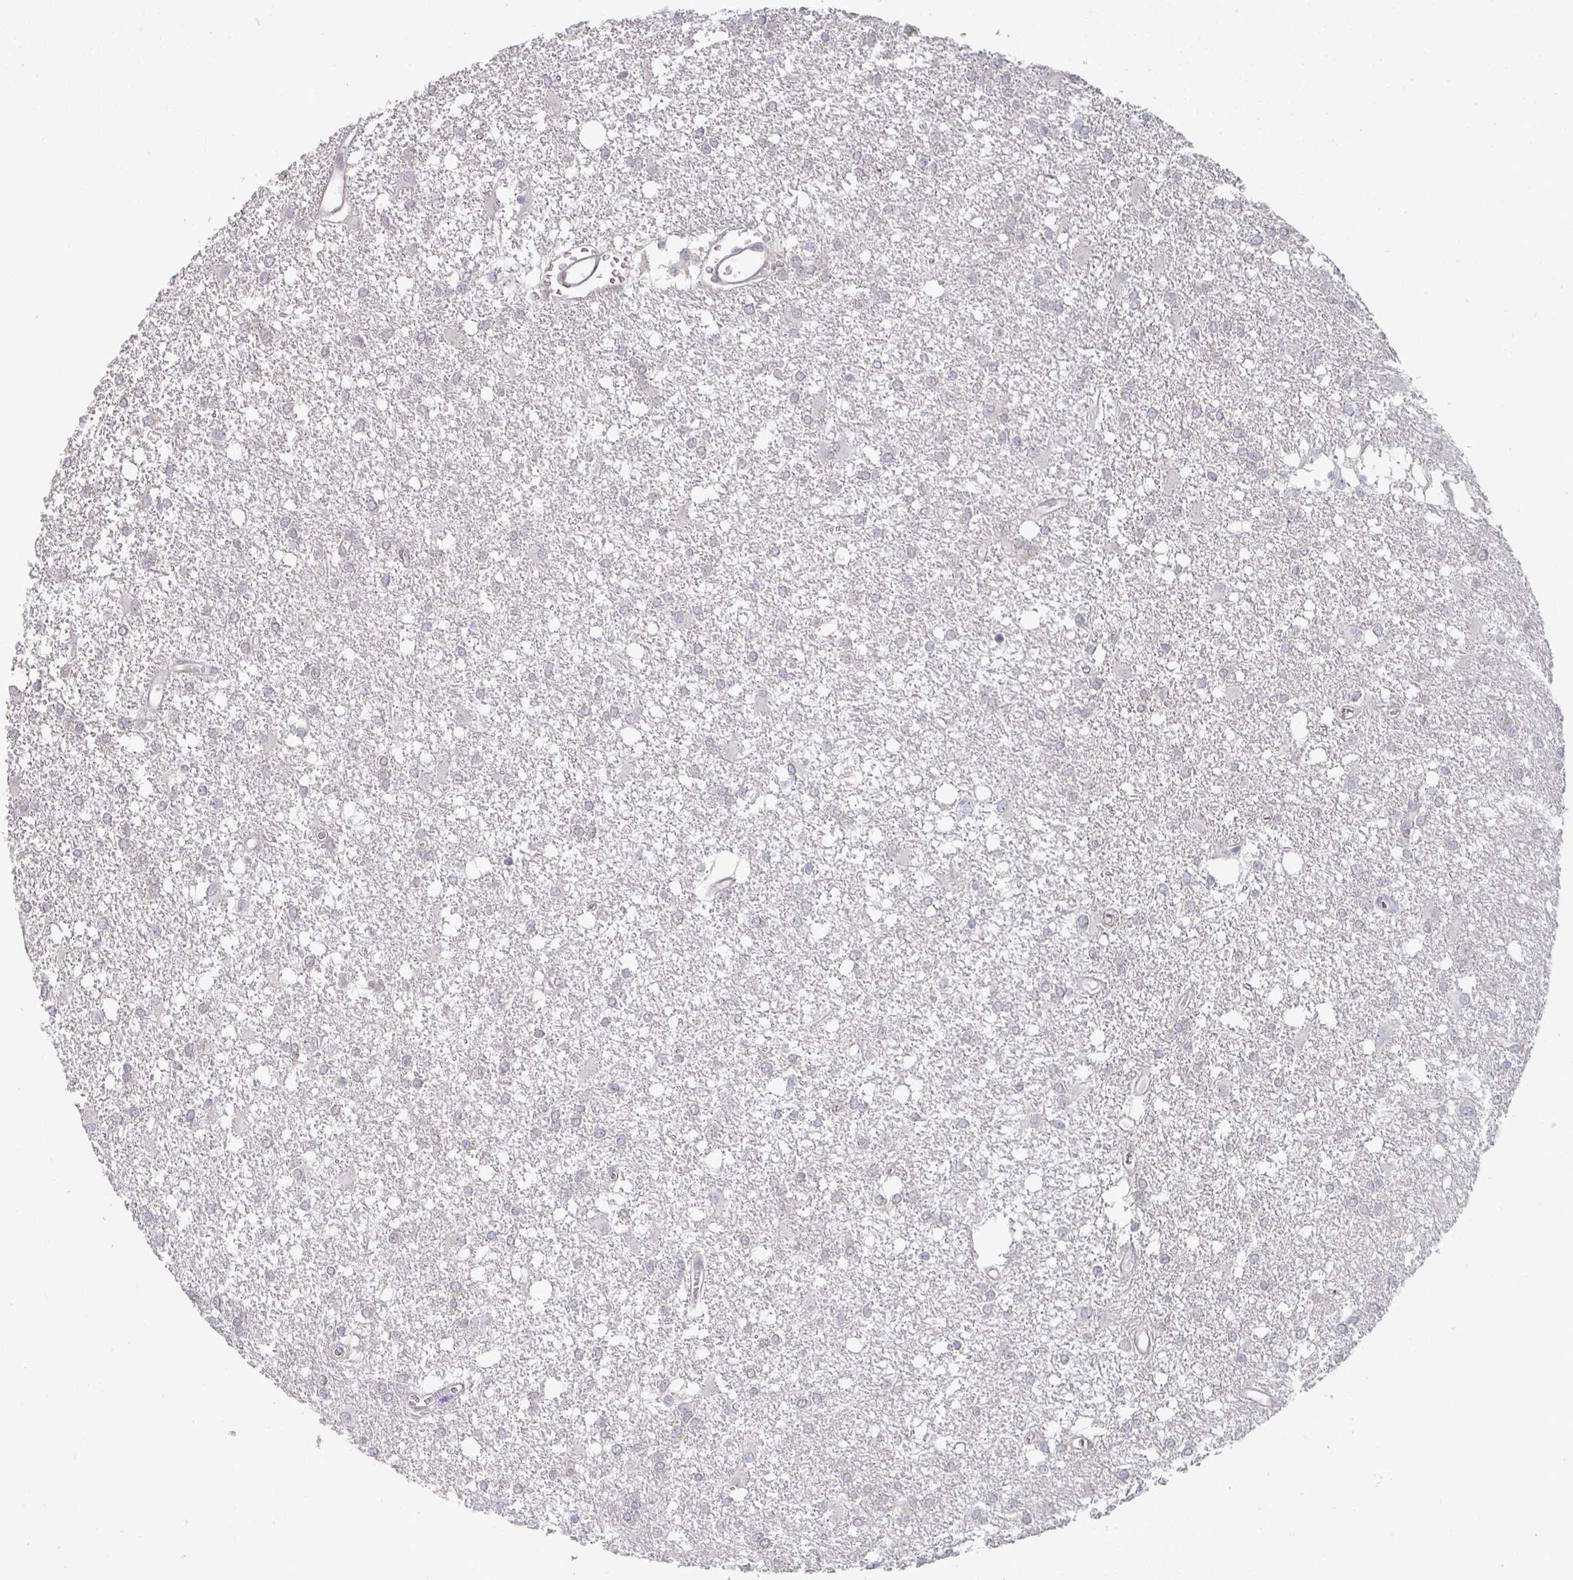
{"staining": {"intensity": "negative", "quantity": "none", "location": "none"}, "tissue": "glioma", "cell_type": "Tumor cells", "image_type": "cancer", "snomed": [{"axis": "morphology", "description": "Glioma, malignant, High grade"}, {"axis": "topography", "description": "Brain"}], "caption": "High-grade glioma (malignant) stained for a protein using immunohistochemistry shows no expression tumor cells.", "gene": "RANGRF", "patient": {"sex": "male", "age": 48}}